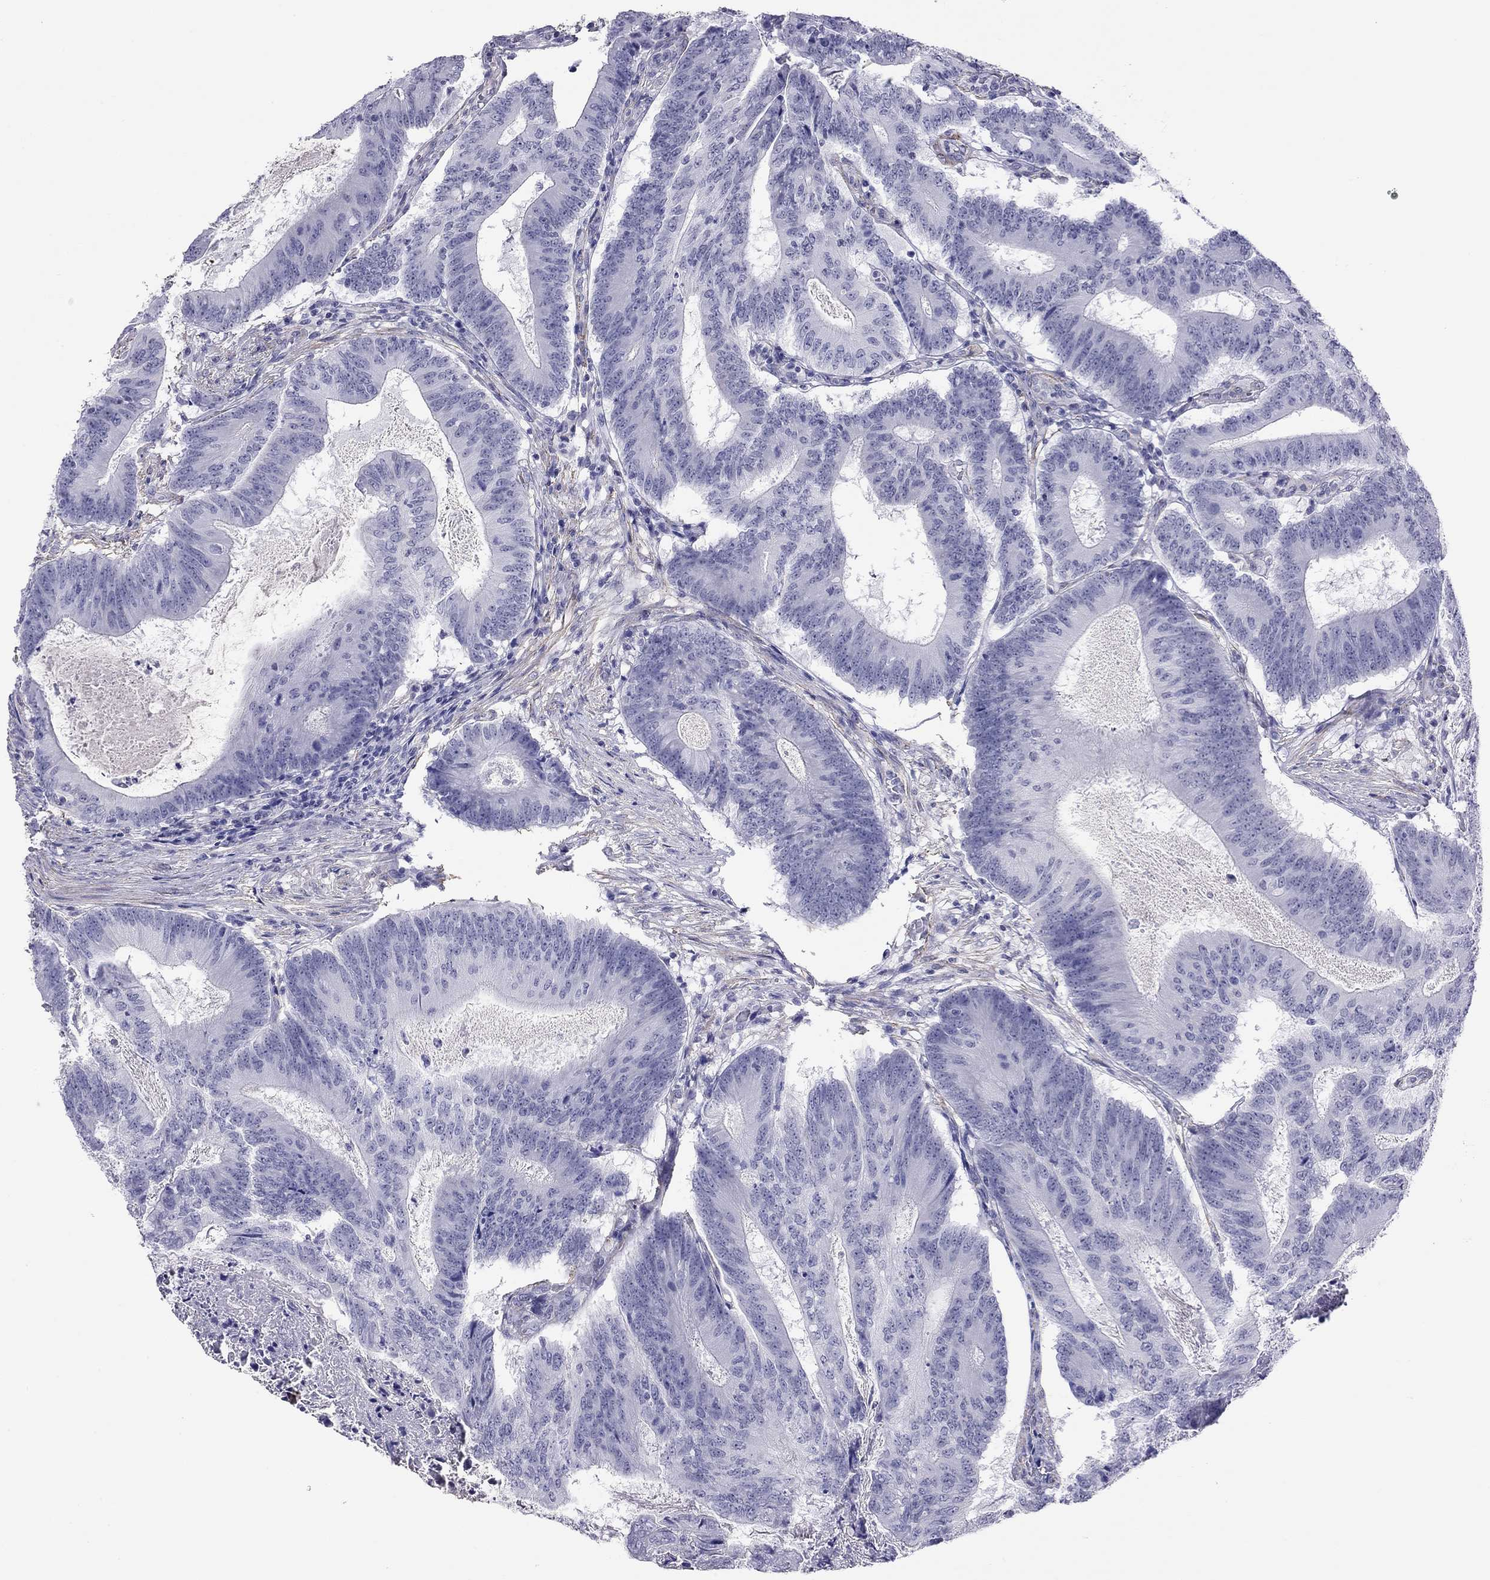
{"staining": {"intensity": "negative", "quantity": "none", "location": "none"}, "tissue": "colorectal cancer", "cell_type": "Tumor cells", "image_type": "cancer", "snomed": [{"axis": "morphology", "description": "Adenocarcinoma, NOS"}, {"axis": "topography", "description": "Colon"}], "caption": "DAB immunohistochemical staining of colorectal cancer displays no significant staining in tumor cells.", "gene": "MYMX", "patient": {"sex": "female", "age": 70}}